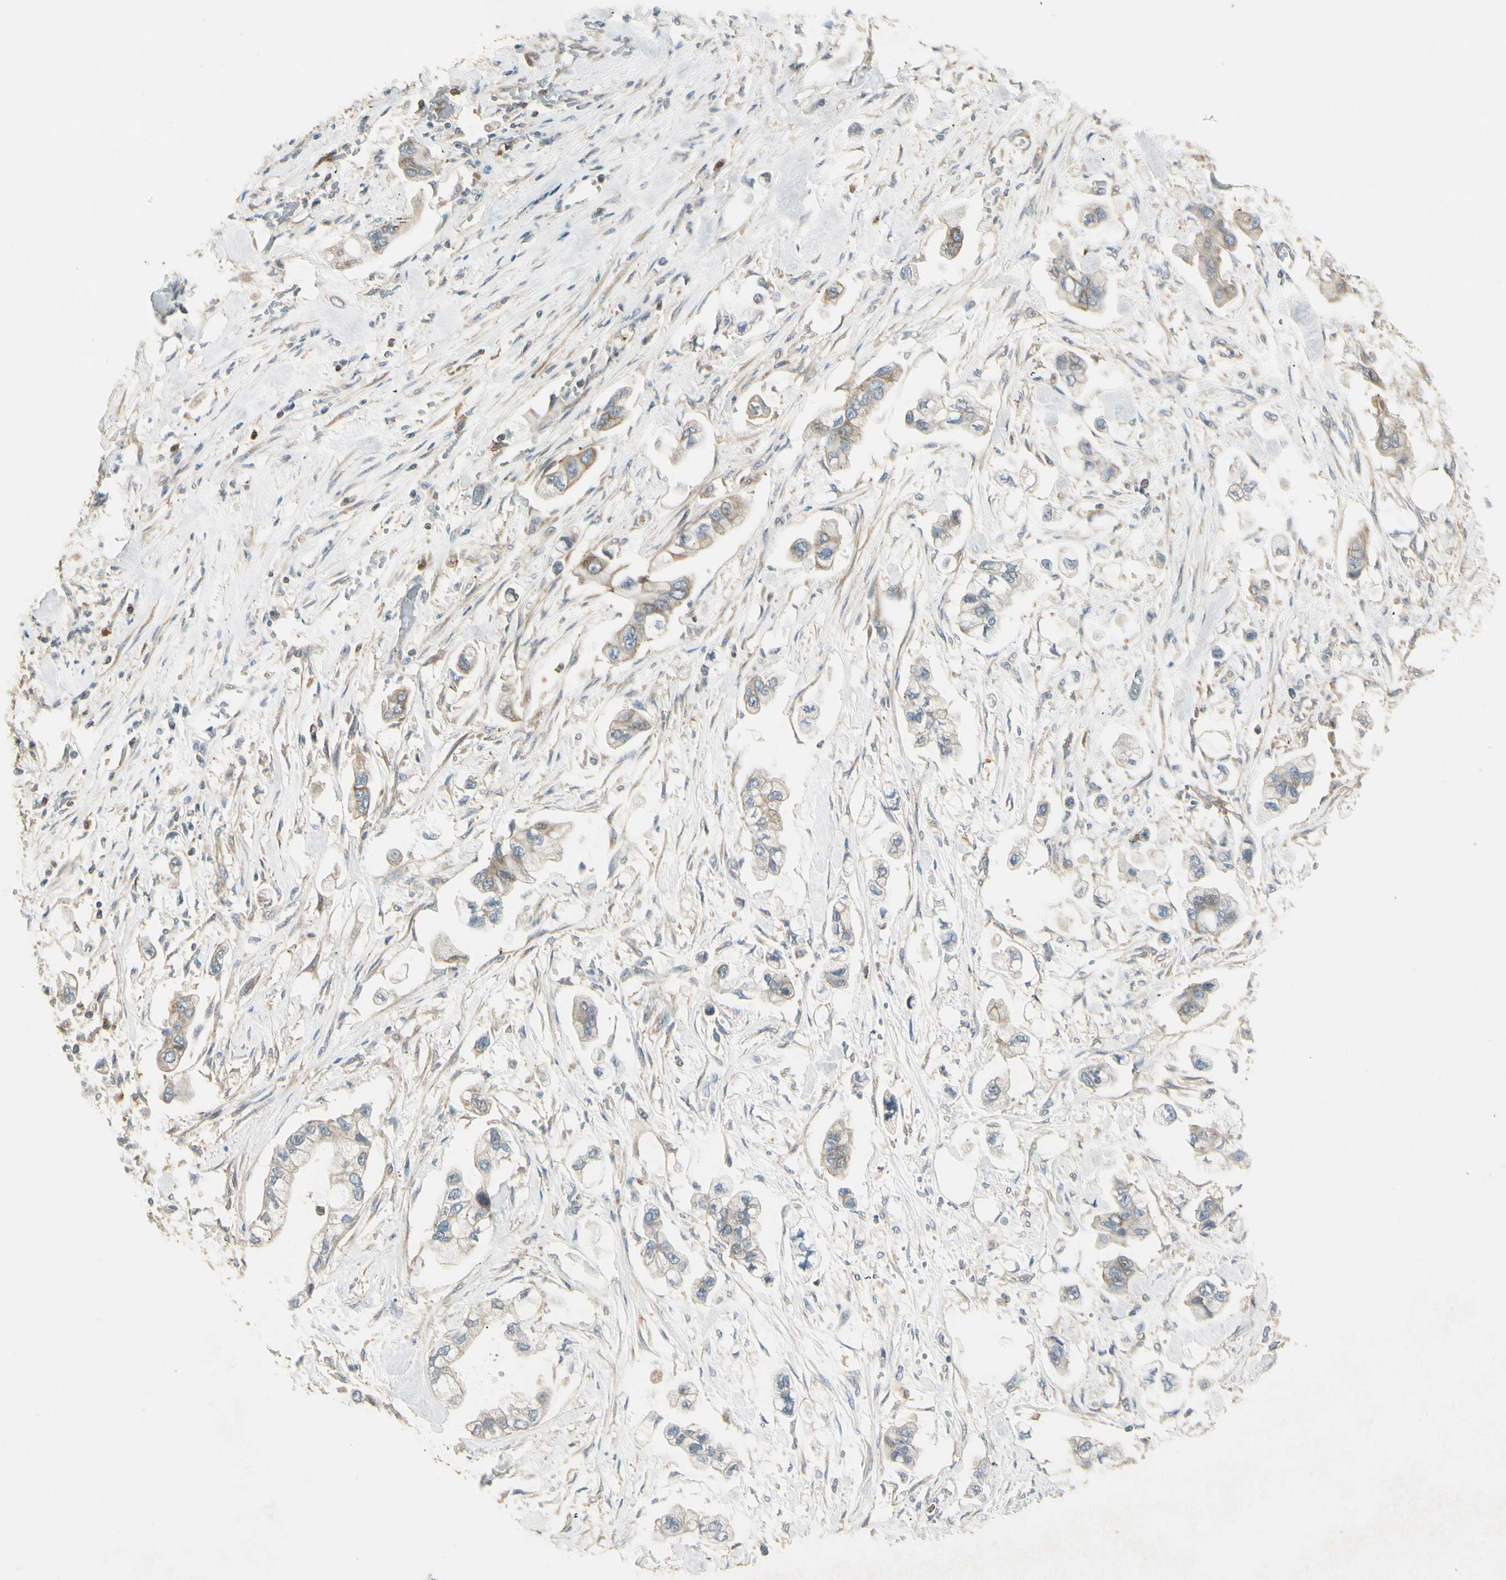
{"staining": {"intensity": "weak", "quantity": "25%-75%", "location": "cytoplasmic/membranous"}, "tissue": "stomach cancer", "cell_type": "Tumor cells", "image_type": "cancer", "snomed": [{"axis": "morphology", "description": "Adenocarcinoma, NOS"}, {"axis": "topography", "description": "Stomach"}], "caption": "Protein expression by immunohistochemistry (IHC) demonstrates weak cytoplasmic/membranous positivity in approximately 25%-75% of tumor cells in adenocarcinoma (stomach). Nuclei are stained in blue.", "gene": "PLXNA1", "patient": {"sex": "male", "age": 62}}